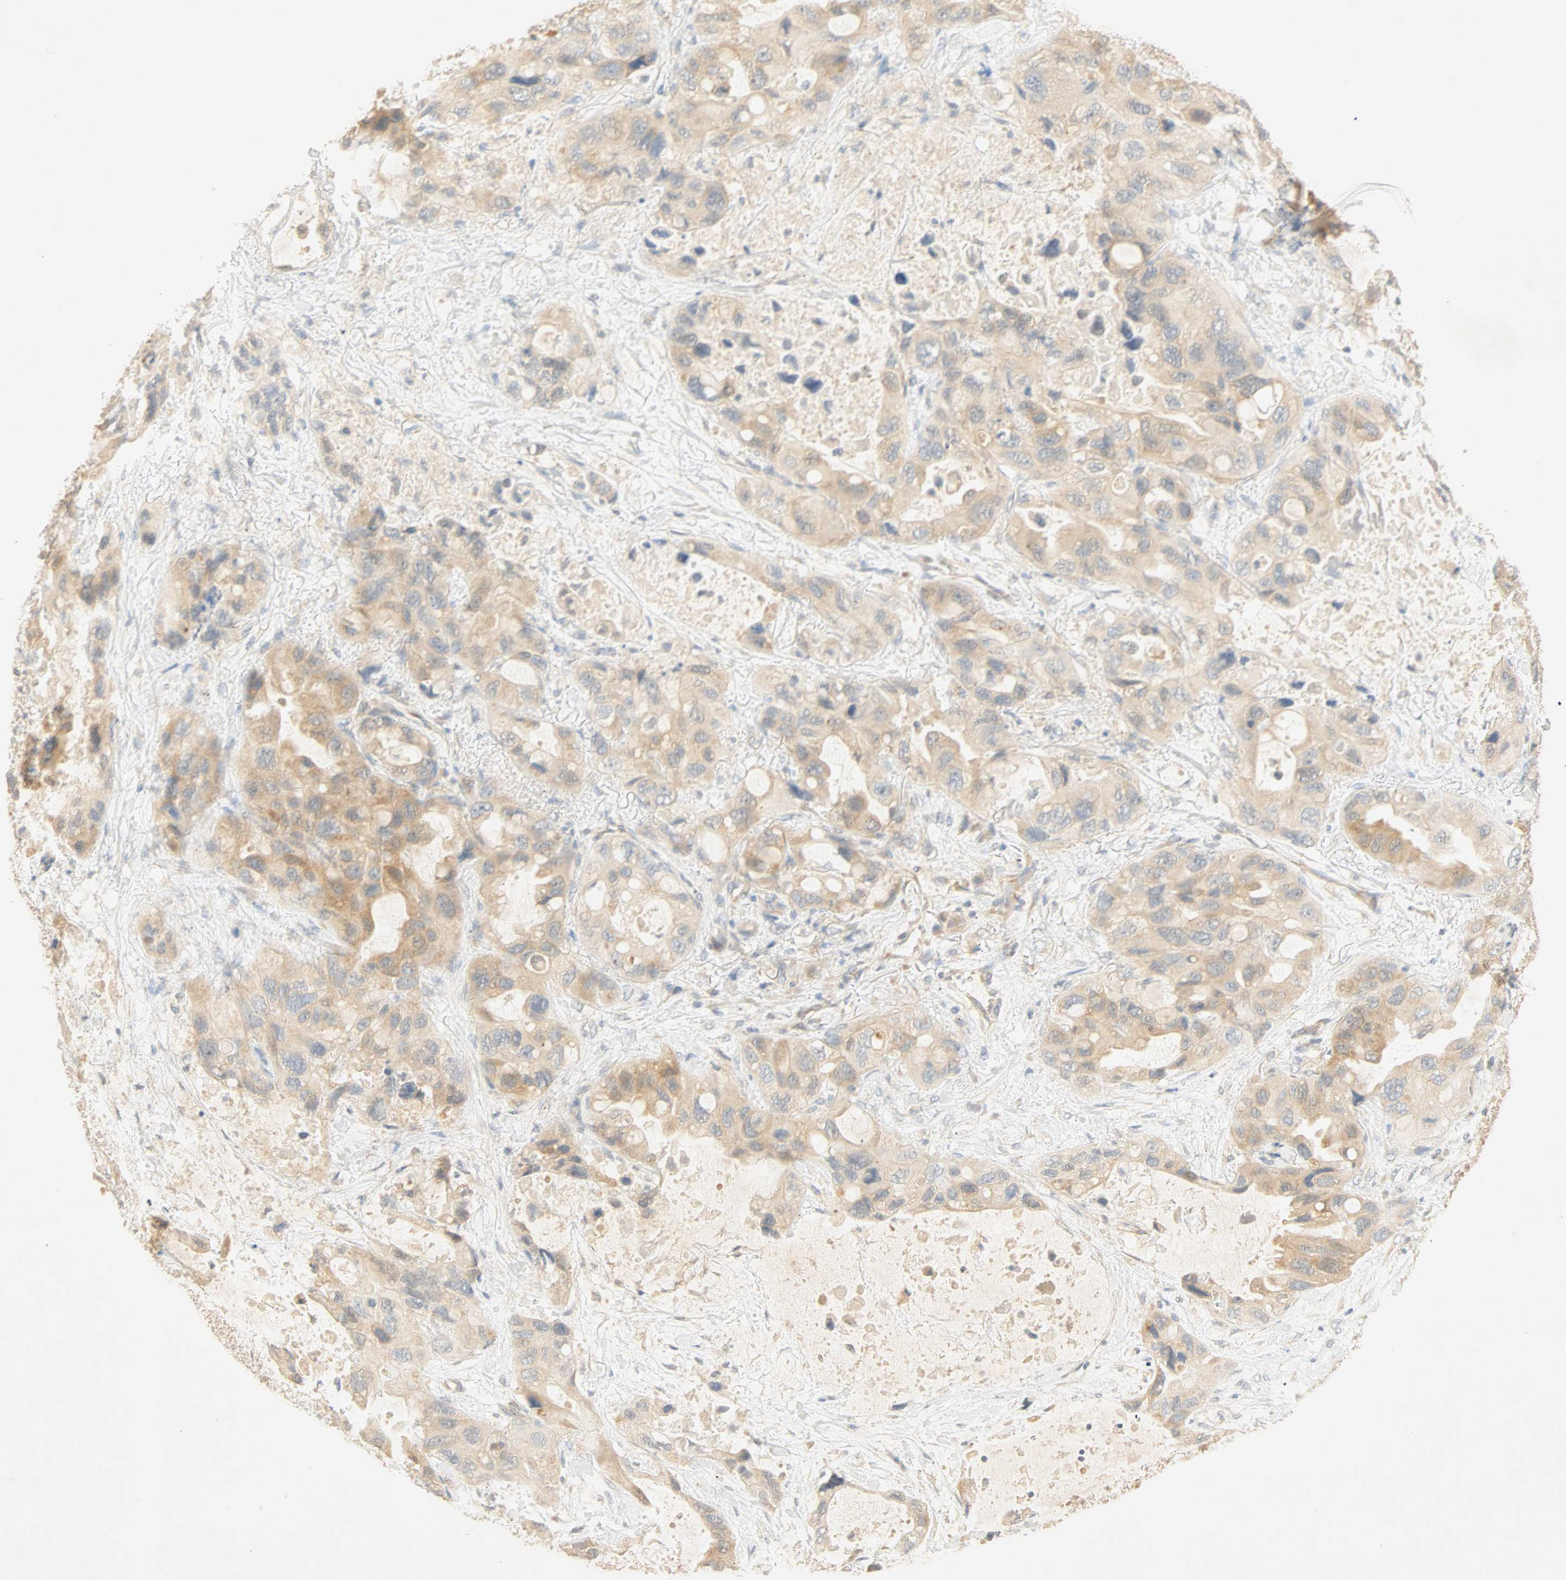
{"staining": {"intensity": "moderate", "quantity": "25%-75%", "location": "cytoplasmic/membranous"}, "tissue": "lung cancer", "cell_type": "Tumor cells", "image_type": "cancer", "snomed": [{"axis": "morphology", "description": "Squamous cell carcinoma, NOS"}, {"axis": "topography", "description": "Lung"}], "caption": "Lung cancer stained with a brown dye shows moderate cytoplasmic/membranous positive expression in about 25%-75% of tumor cells.", "gene": "SELENBP1", "patient": {"sex": "female", "age": 73}}